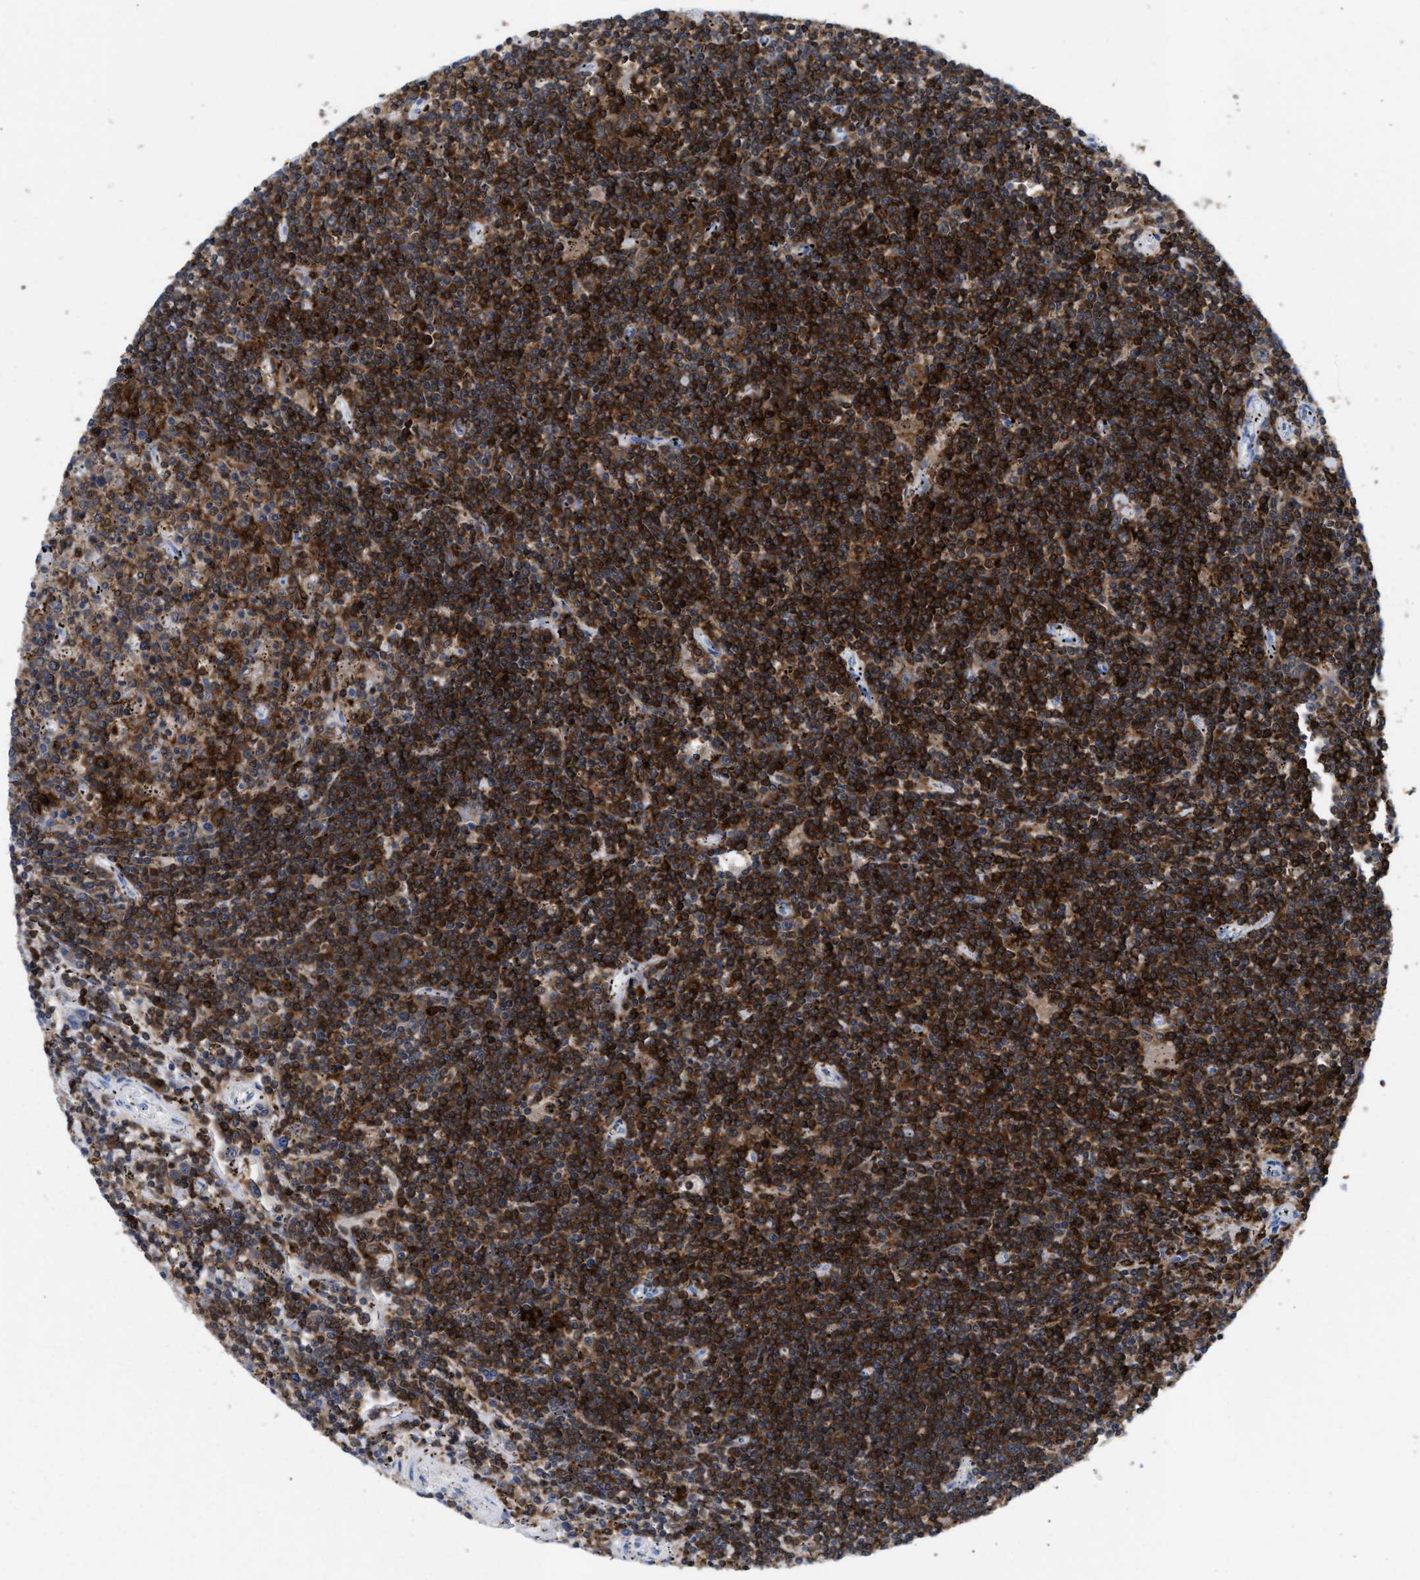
{"staining": {"intensity": "strong", "quantity": ">75%", "location": "cytoplasmic/membranous"}, "tissue": "lymphoma", "cell_type": "Tumor cells", "image_type": "cancer", "snomed": [{"axis": "morphology", "description": "Malignant lymphoma, non-Hodgkin's type, Low grade"}, {"axis": "topography", "description": "Spleen"}], "caption": "This is a micrograph of immunohistochemistry staining of lymphoma, which shows strong staining in the cytoplasmic/membranous of tumor cells.", "gene": "LCP1", "patient": {"sex": "male", "age": 76}}